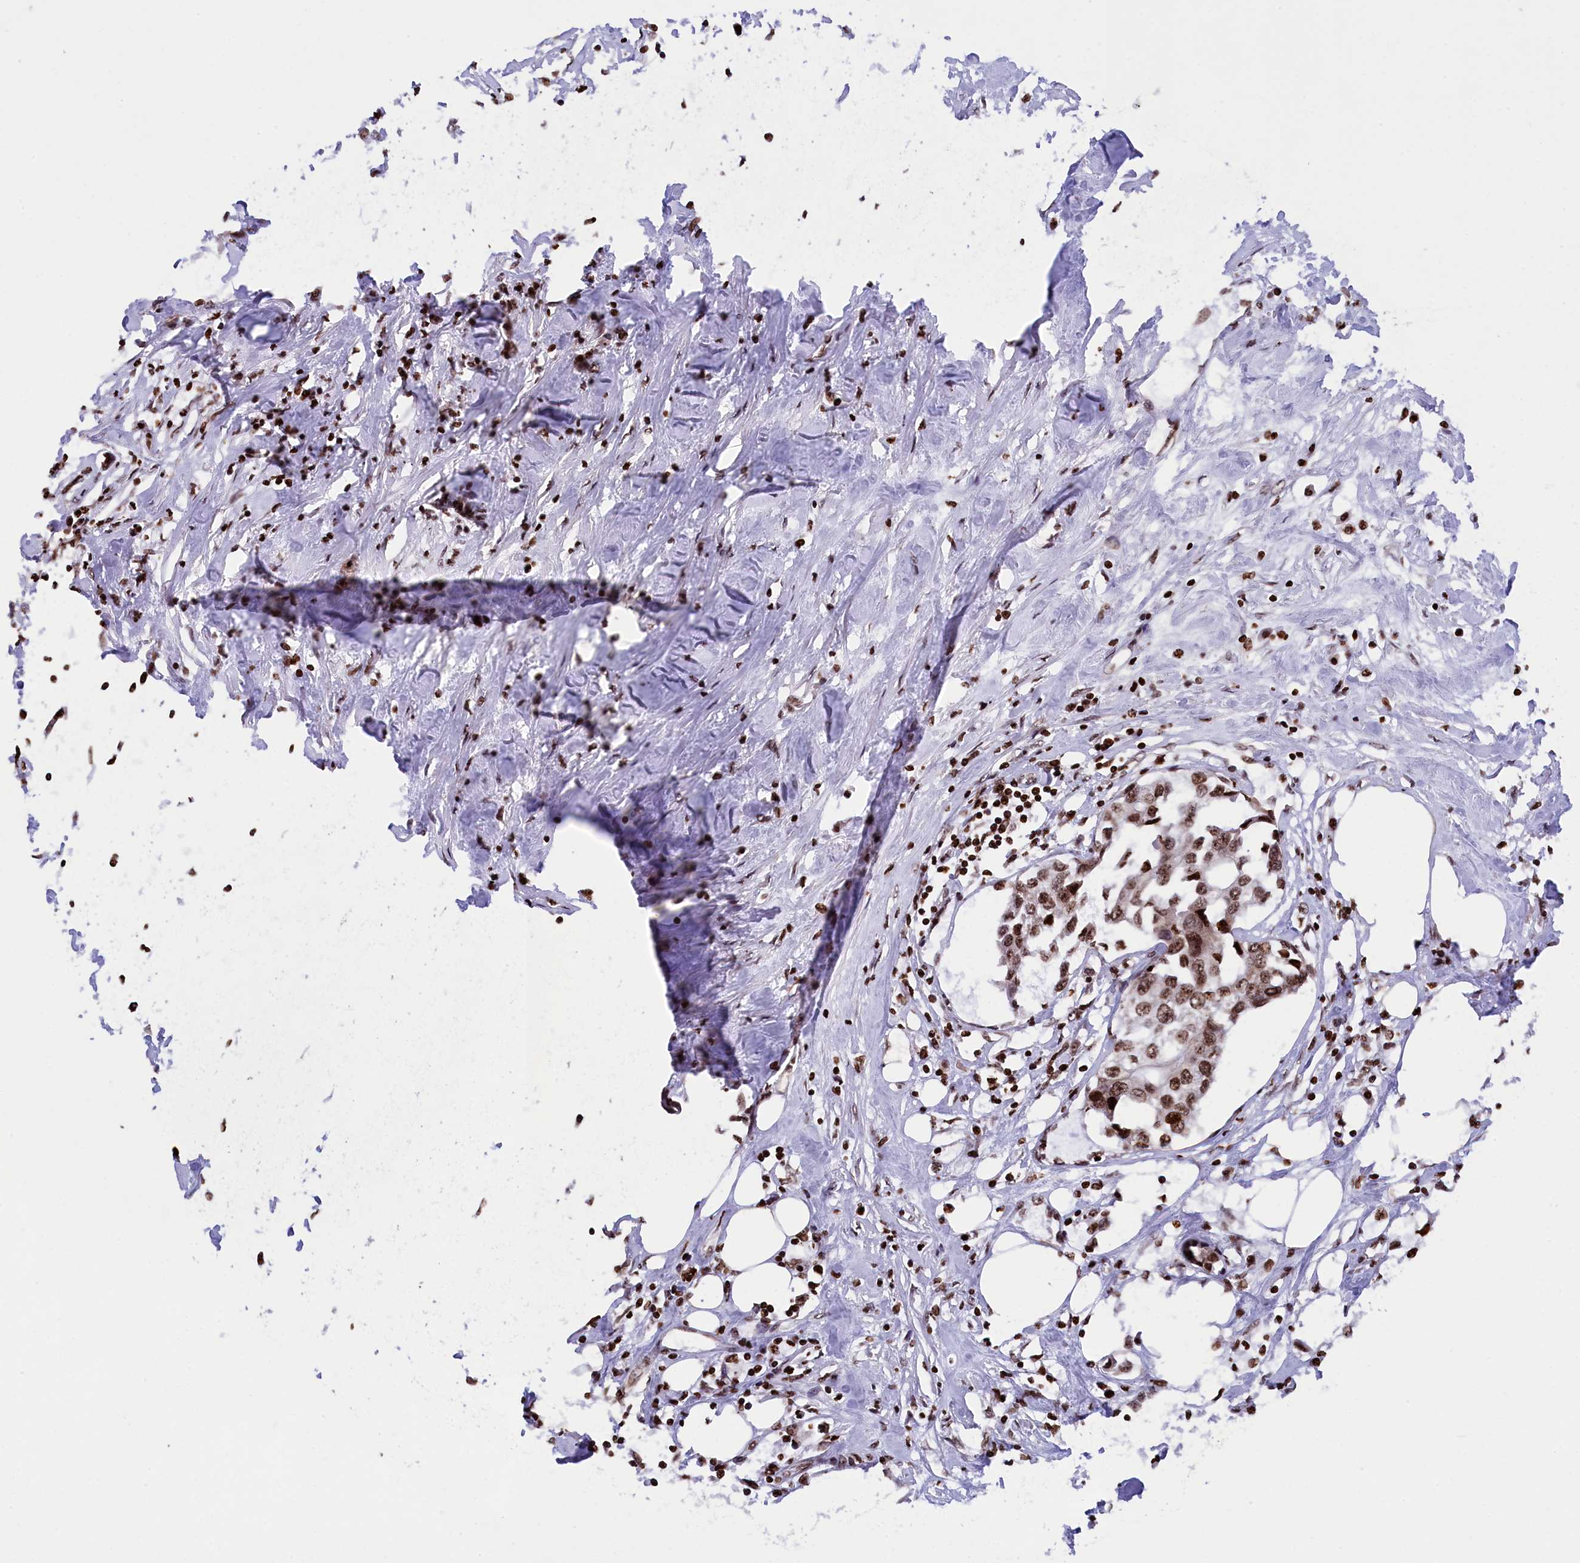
{"staining": {"intensity": "moderate", "quantity": ">75%", "location": "nuclear"}, "tissue": "urothelial cancer", "cell_type": "Tumor cells", "image_type": "cancer", "snomed": [{"axis": "morphology", "description": "Urothelial carcinoma, High grade"}, {"axis": "topography", "description": "Urinary bladder"}], "caption": "A medium amount of moderate nuclear positivity is identified in approximately >75% of tumor cells in urothelial carcinoma (high-grade) tissue. The protein is stained brown, and the nuclei are stained in blue (DAB (3,3'-diaminobenzidine) IHC with brightfield microscopy, high magnification).", "gene": "TIMM29", "patient": {"sex": "male", "age": 64}}